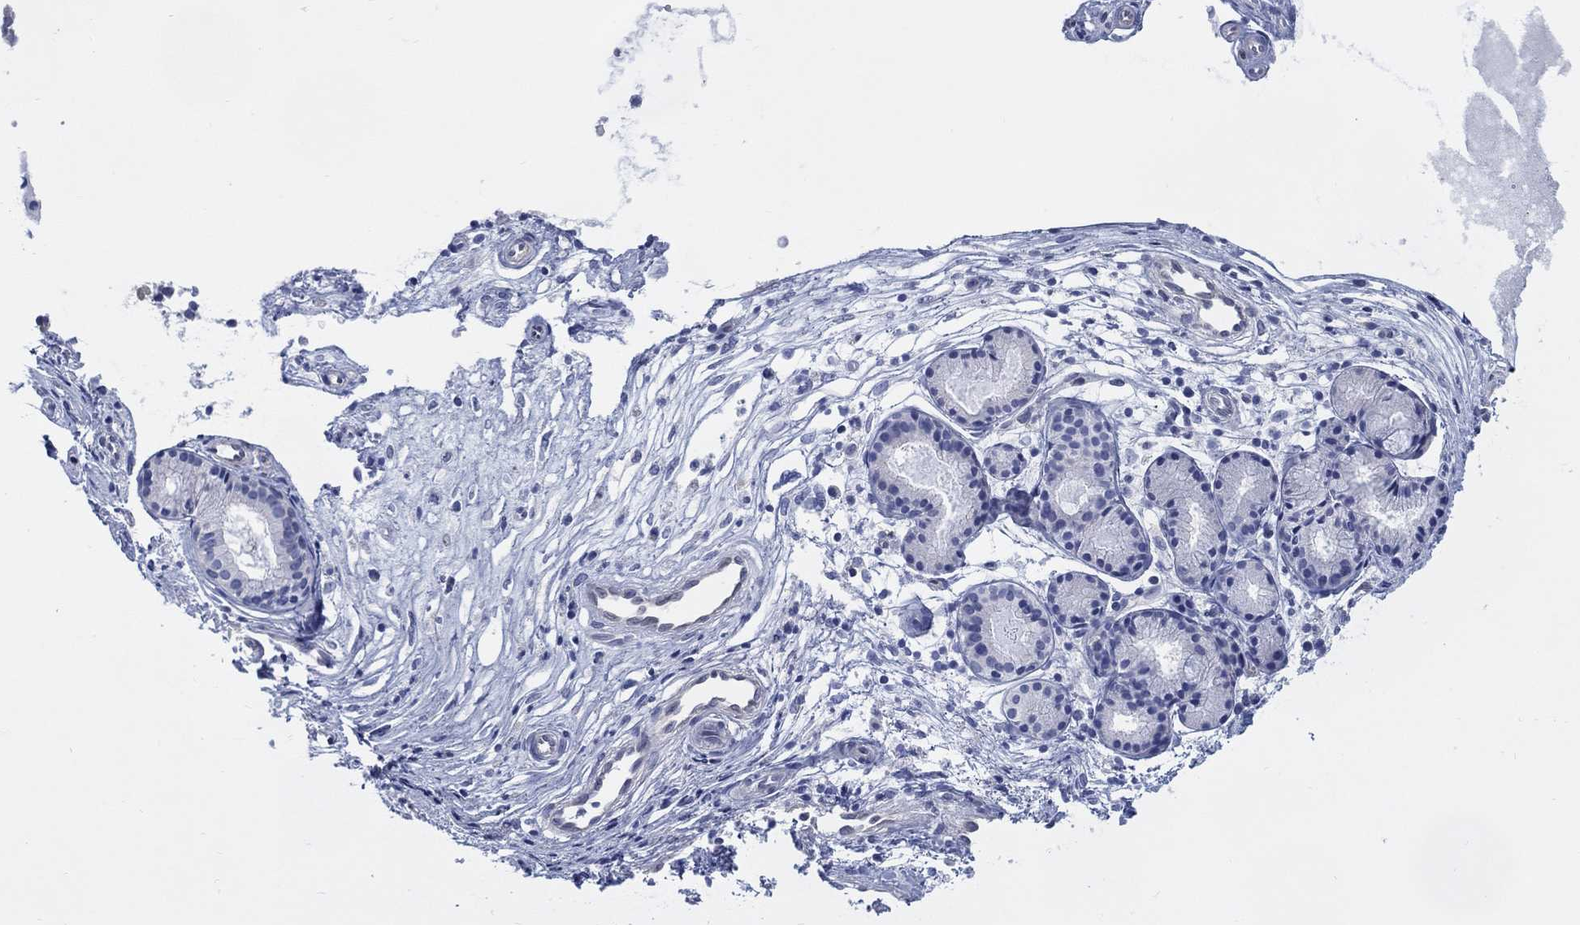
{"staining": {"intensity": "negative", "quantity": "none", "location": "none"}, "tissue": "nasopharynx", "cell_type": "Respiratory epithelial cells", "image_type": "normal", "snomed": [{"axis": "morphology", "description": "Normal tissue, NOS"}, {"axis": "topography", "description": "Nasopharynx"}], "caption": "This is an immunohistochemistry (IHC) image of normal nasopharynx. There is no staining in respiratory epithelial cells.", "gene": "DDI1", "patient": {"sex": "female", "age": 47}}